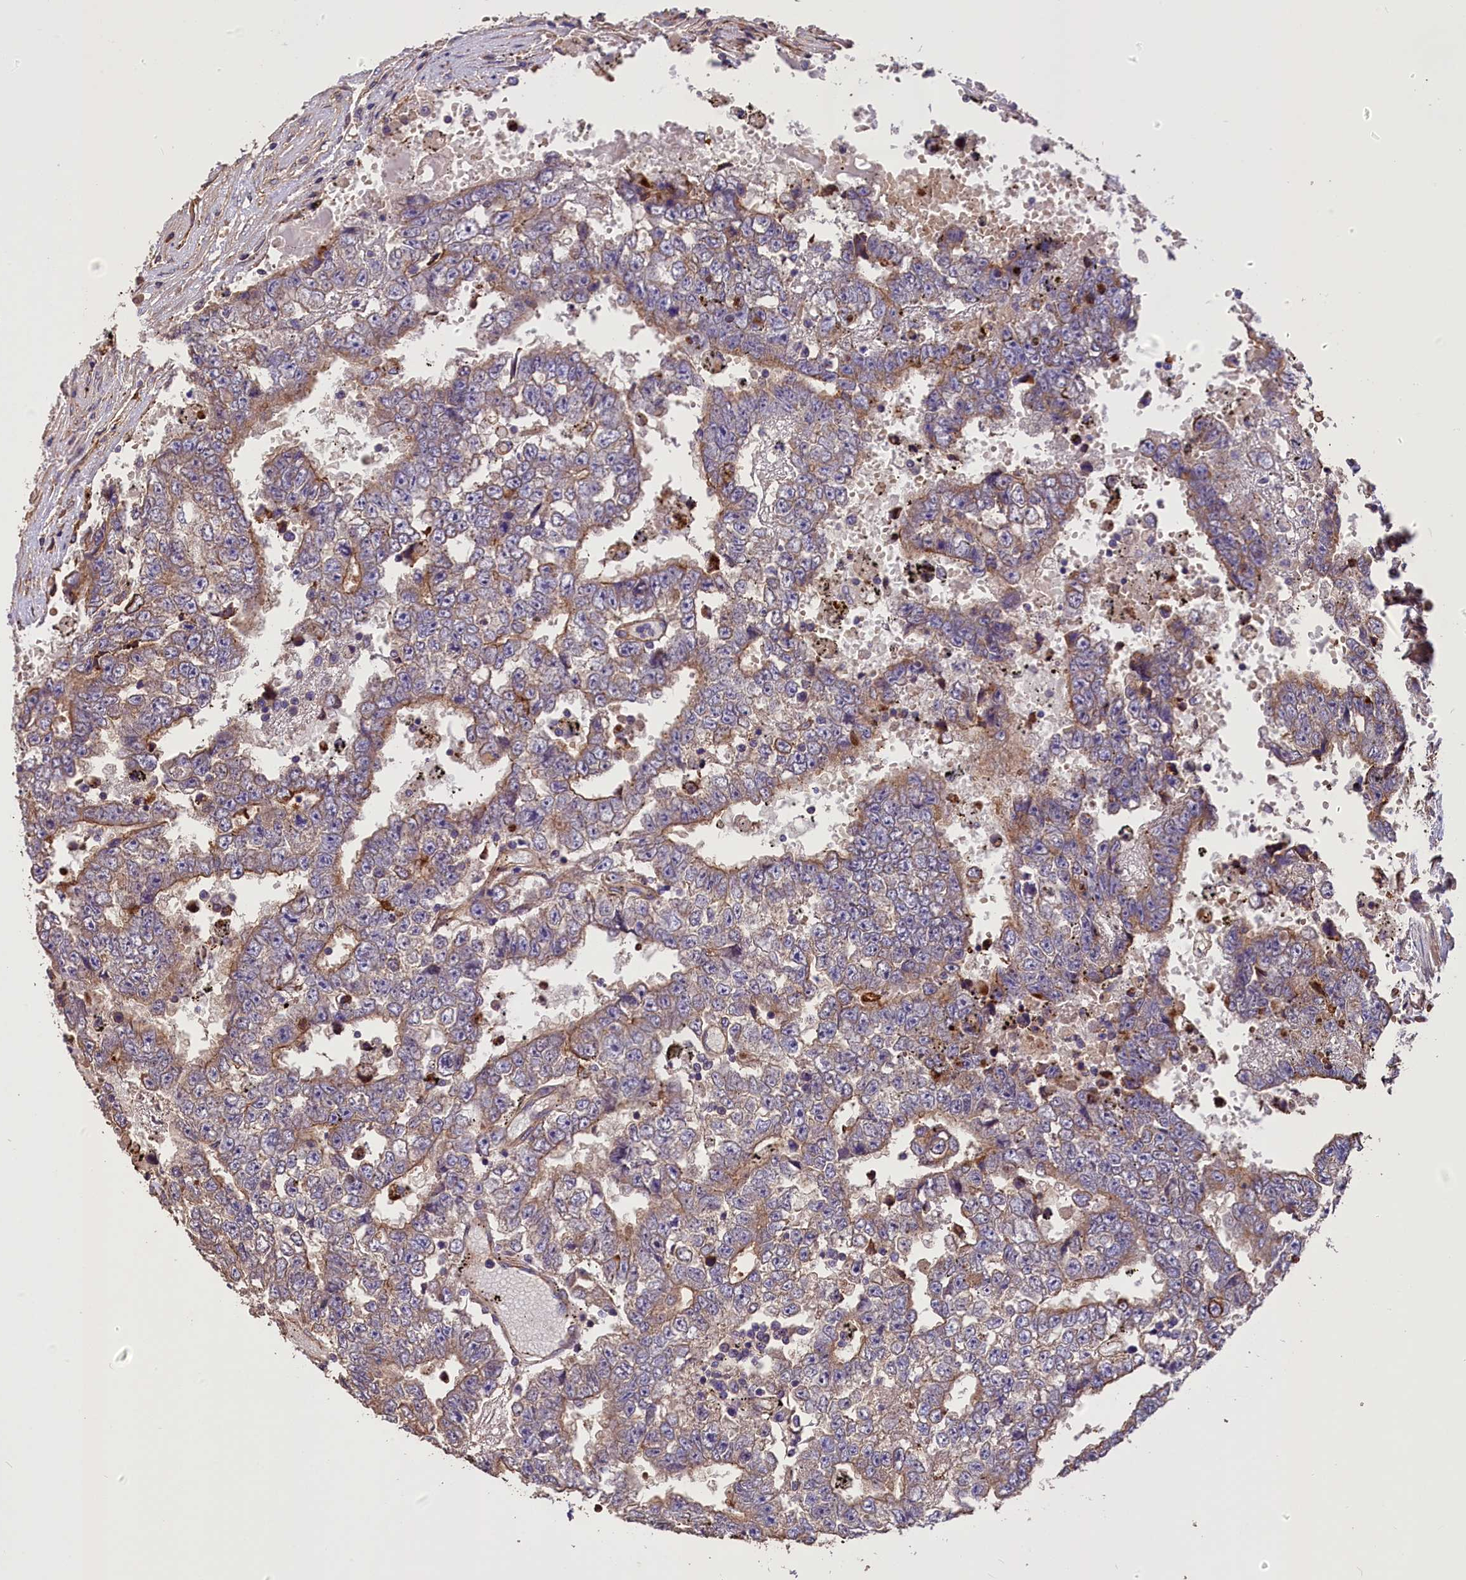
{"staining": {"intensity": "weak", "quantity": "25%-75%", "location": "cytoplasmic/membranous"}, "tissue": "testis cancer", "cell_type": "Tumor cells", "image_type": "cancer", "snomed": [{"axis": "morphology", "description": "Carcinoma, Embryonal, NOS"}, {"axis": "topography", "description": "Testis"}], "caption": "Approximately 25%-75% of tumor cells in testis cancer demonstrate weak cytoplasmic/membranous protein expression as visualized by brown immunohistochemical staining.", "gene": "ERMARD", "patient": {"sex": "male", "age": 25}}